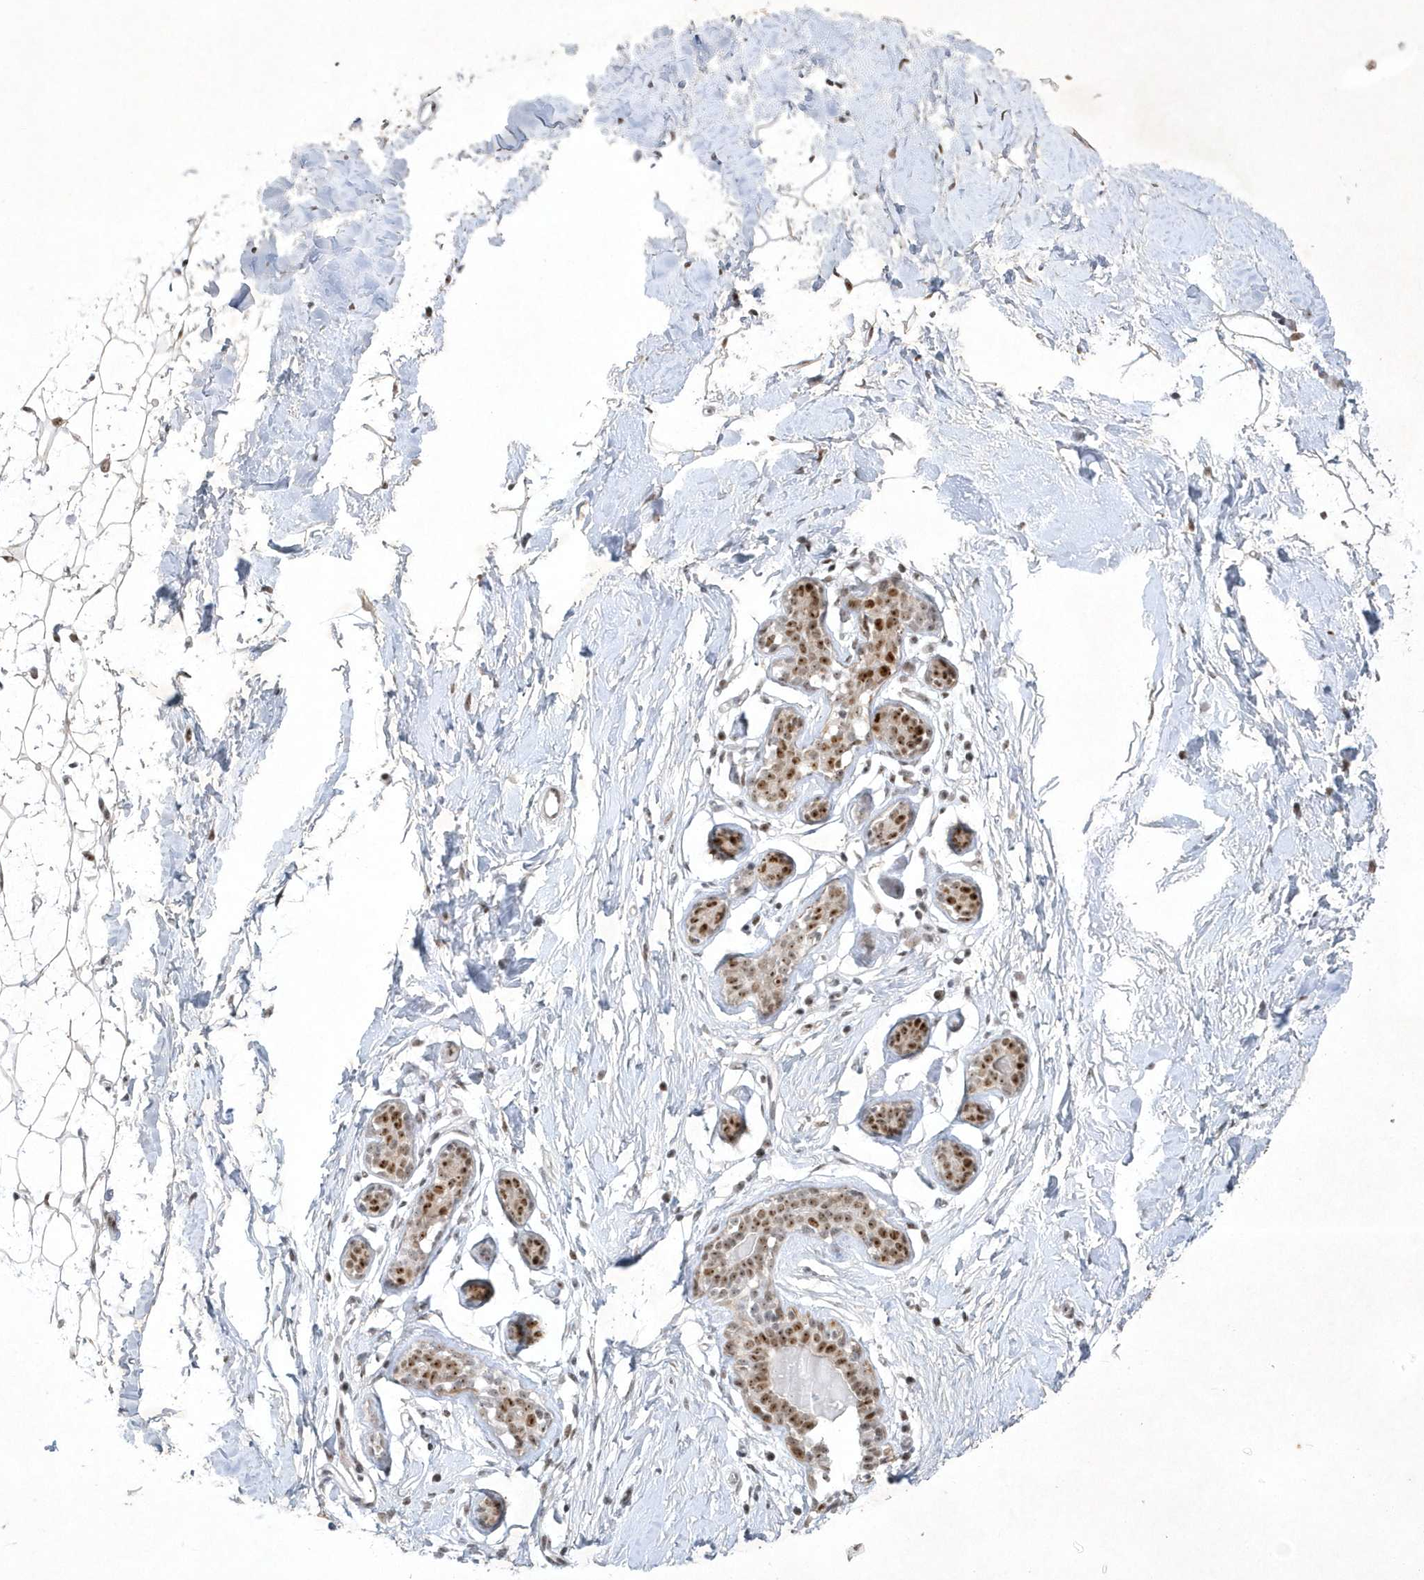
{"staining": {"intensity": "moderate", "quantity": ">75%", "location": "nuclear"}, "tissue": "adipose tissue", "cell_type": "Adipocytes", "image_type": "normal", "snomed": [{"axis": "morphology", "description": "Normal tissue, NOS"}, {"axis": "topography", "description": "Breast"}], "caption": "IHC (DAB (3,3'-diaminobenzidine)) staining of normal human adipose tissue demonstrates moderate nuclear protein positivity in about >75% of adipocytes. (Brightfield microscopy of DAB IHC at high magnification).", "gene": "NPM3", "patient": {"sex": "female", "age": 23}}